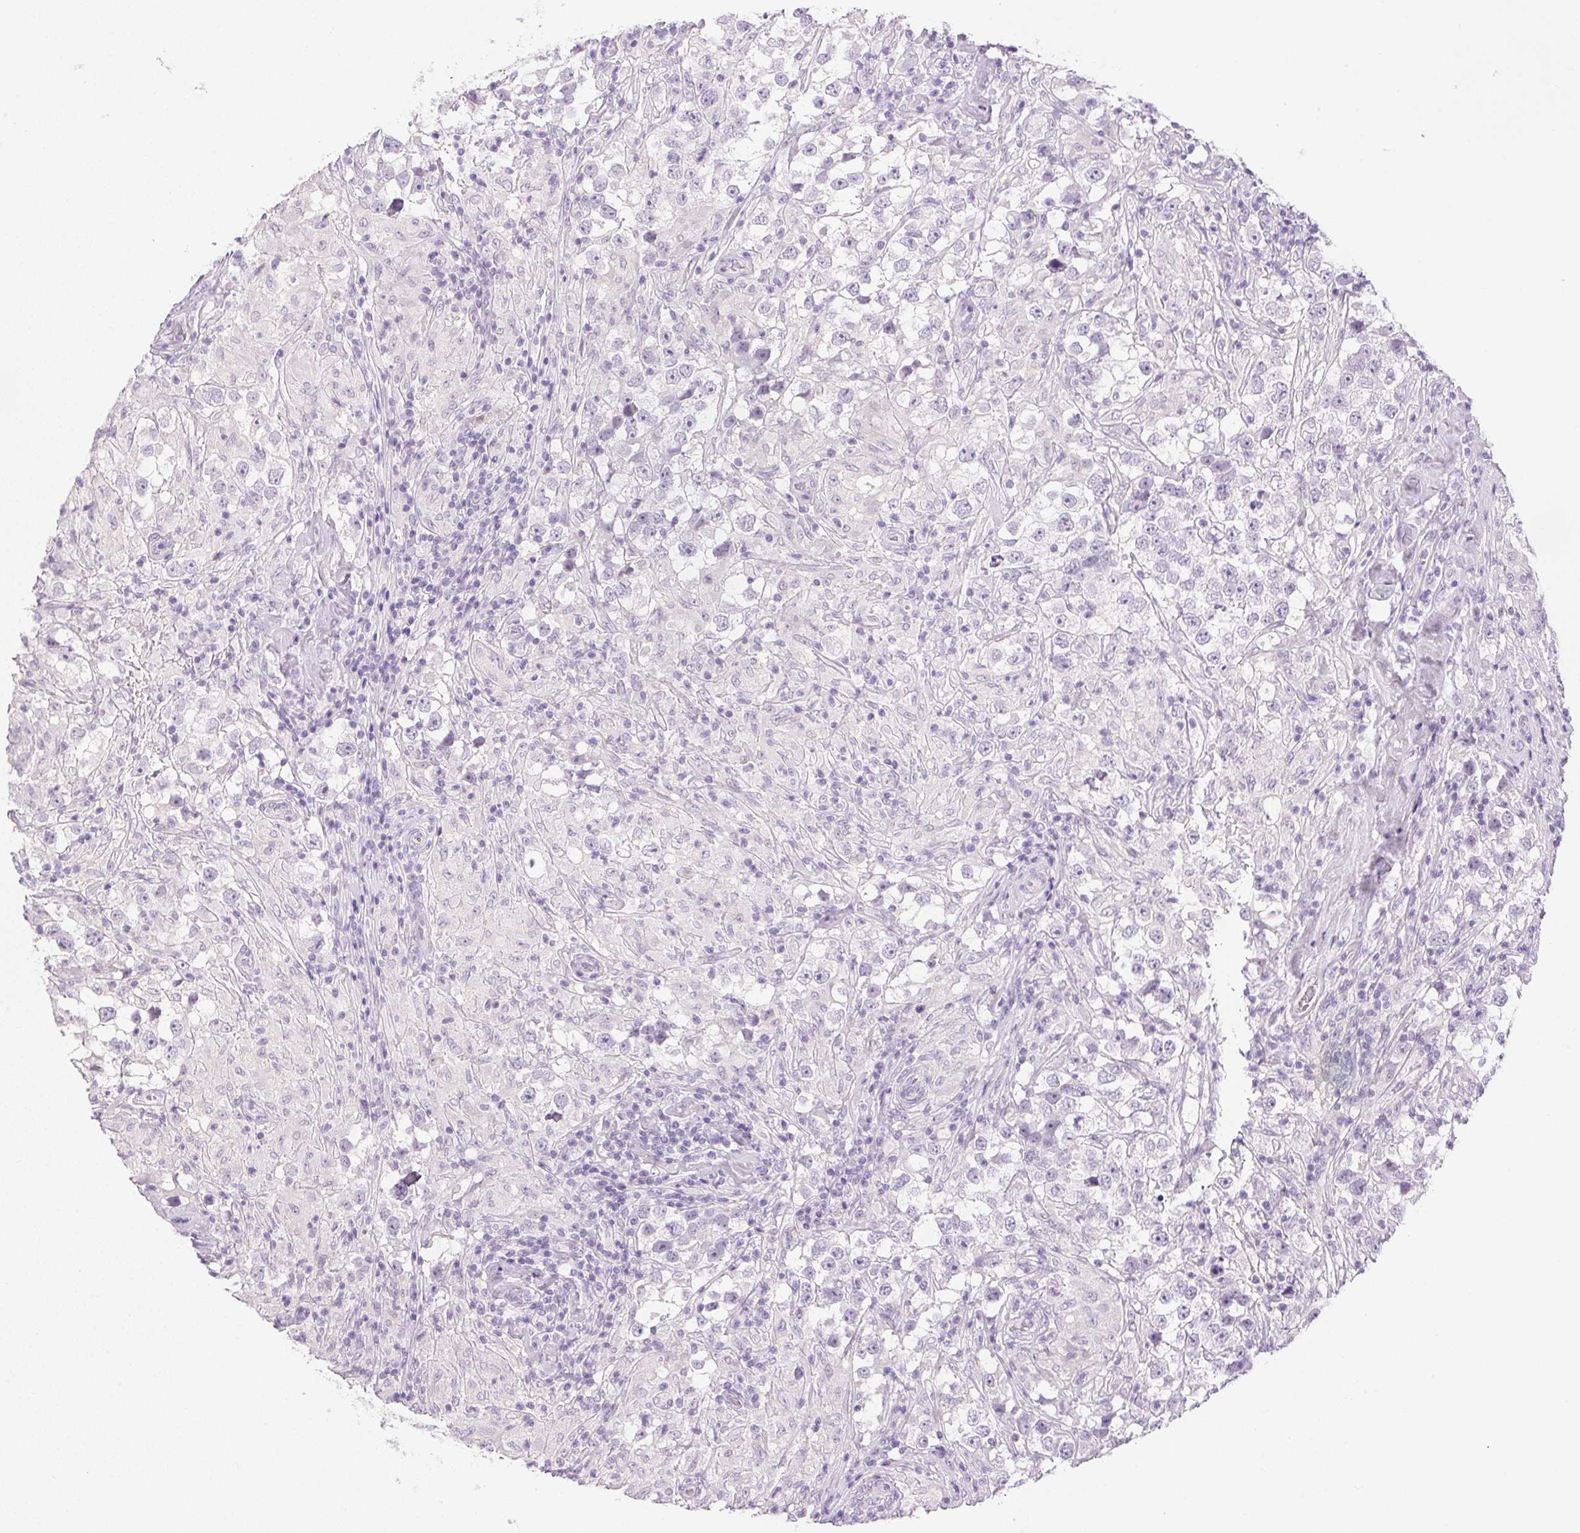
{"staining": {"intensity": "negative", "quantity": "none", "location": "none"}, "tissue": "testis cancer", "cell_type": "Tumor cells", "image_type": "cancer", "snomed": [{"axis": "morphology", "description": "Seminoma, NOS"}, {"axis": "topography", "description": "Testis"}], "caption": "An immunohistochemistry micrograph of seminoma (testis) is shown. There is no staining in tumor cells of seminoma (testis). (DAB immunohistochemistry, high magnification).", "gene": "PRL", "patient": {"sex": "male", "age": 46}}